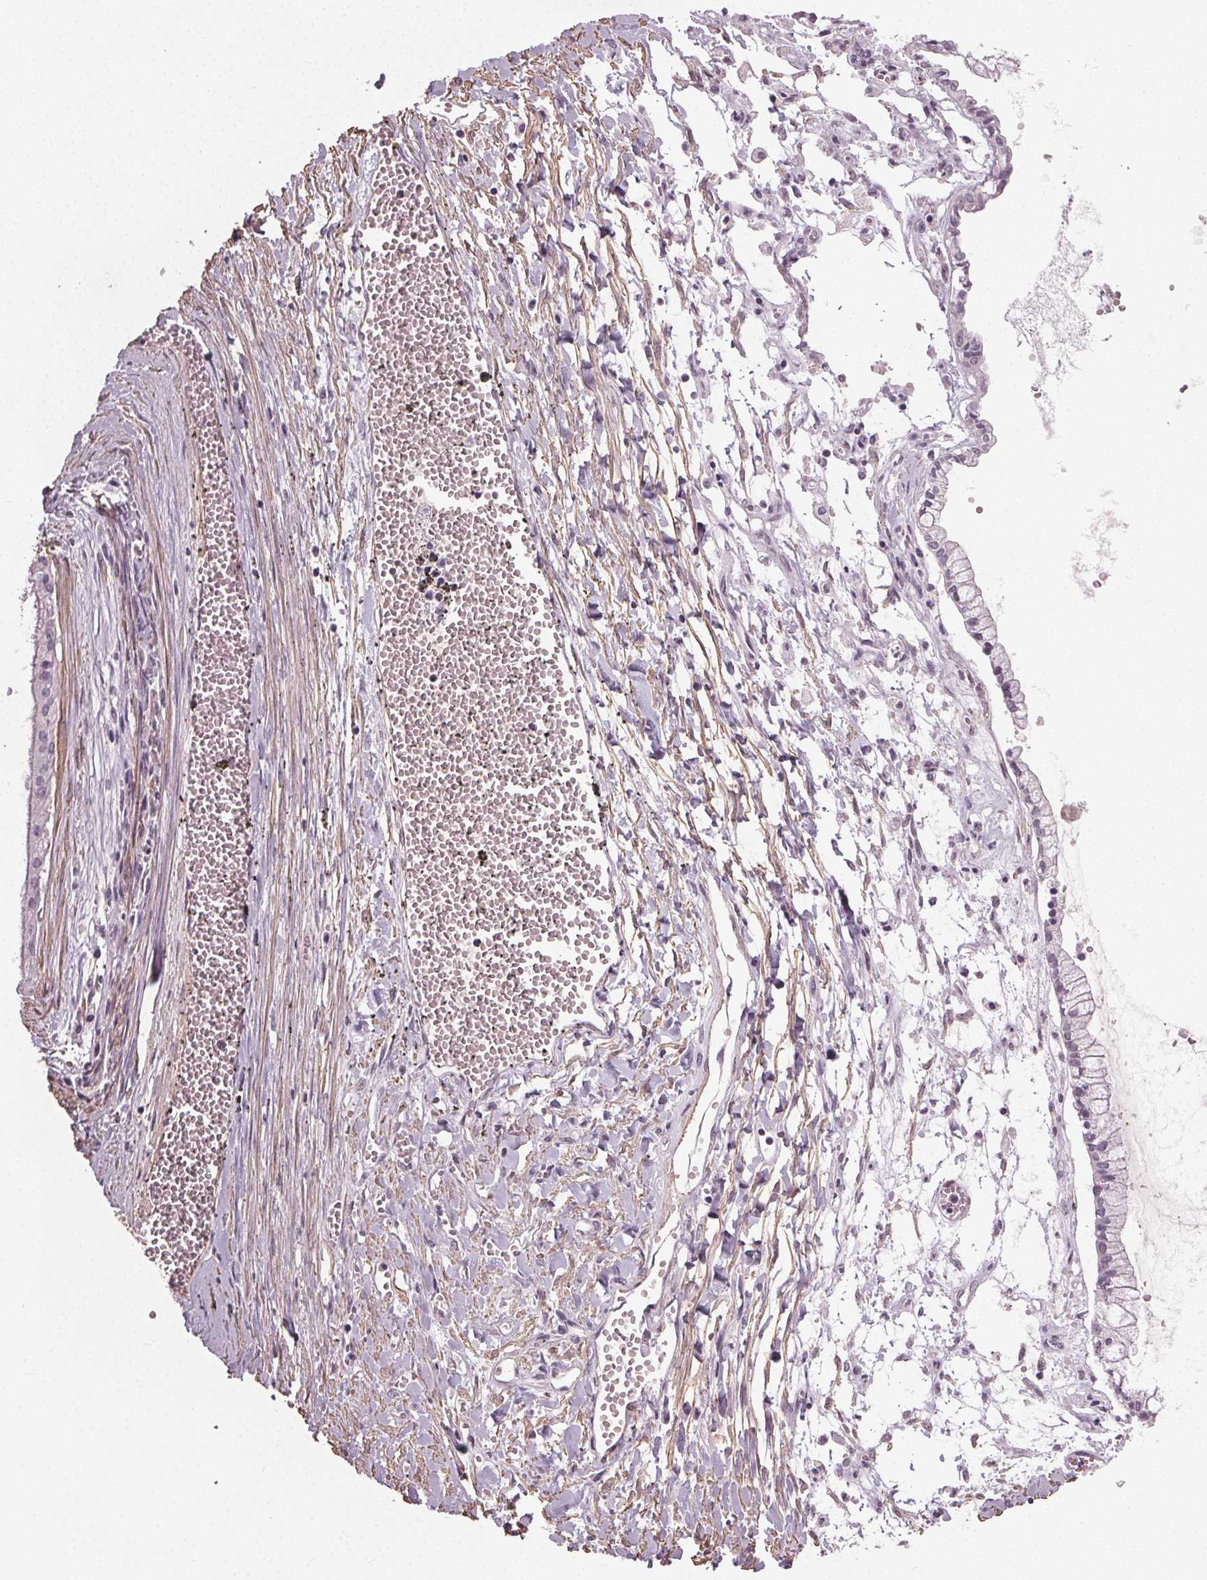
{"staining": {"intensity": "negative", "quantity": "none", "location": "none"}, "tissue": "ovarian cancer", "cell_type": "Tumor cells", "image_type": "cancer", "snomed": [{"axis": "morphology", "description": "Cystadenocarcinoma, mucinous, NOS"}, {"axis": "topography", "description": "Ovary"}], "caption": "Protein analysis of ovarian cancer demonstrates no significant staining in tumor cells. (Immunohistochemistry (ihc), brightfield microscopy, high magnification).", "gene": "PKP1", "patient": {"sex": "female", "age": 67}}